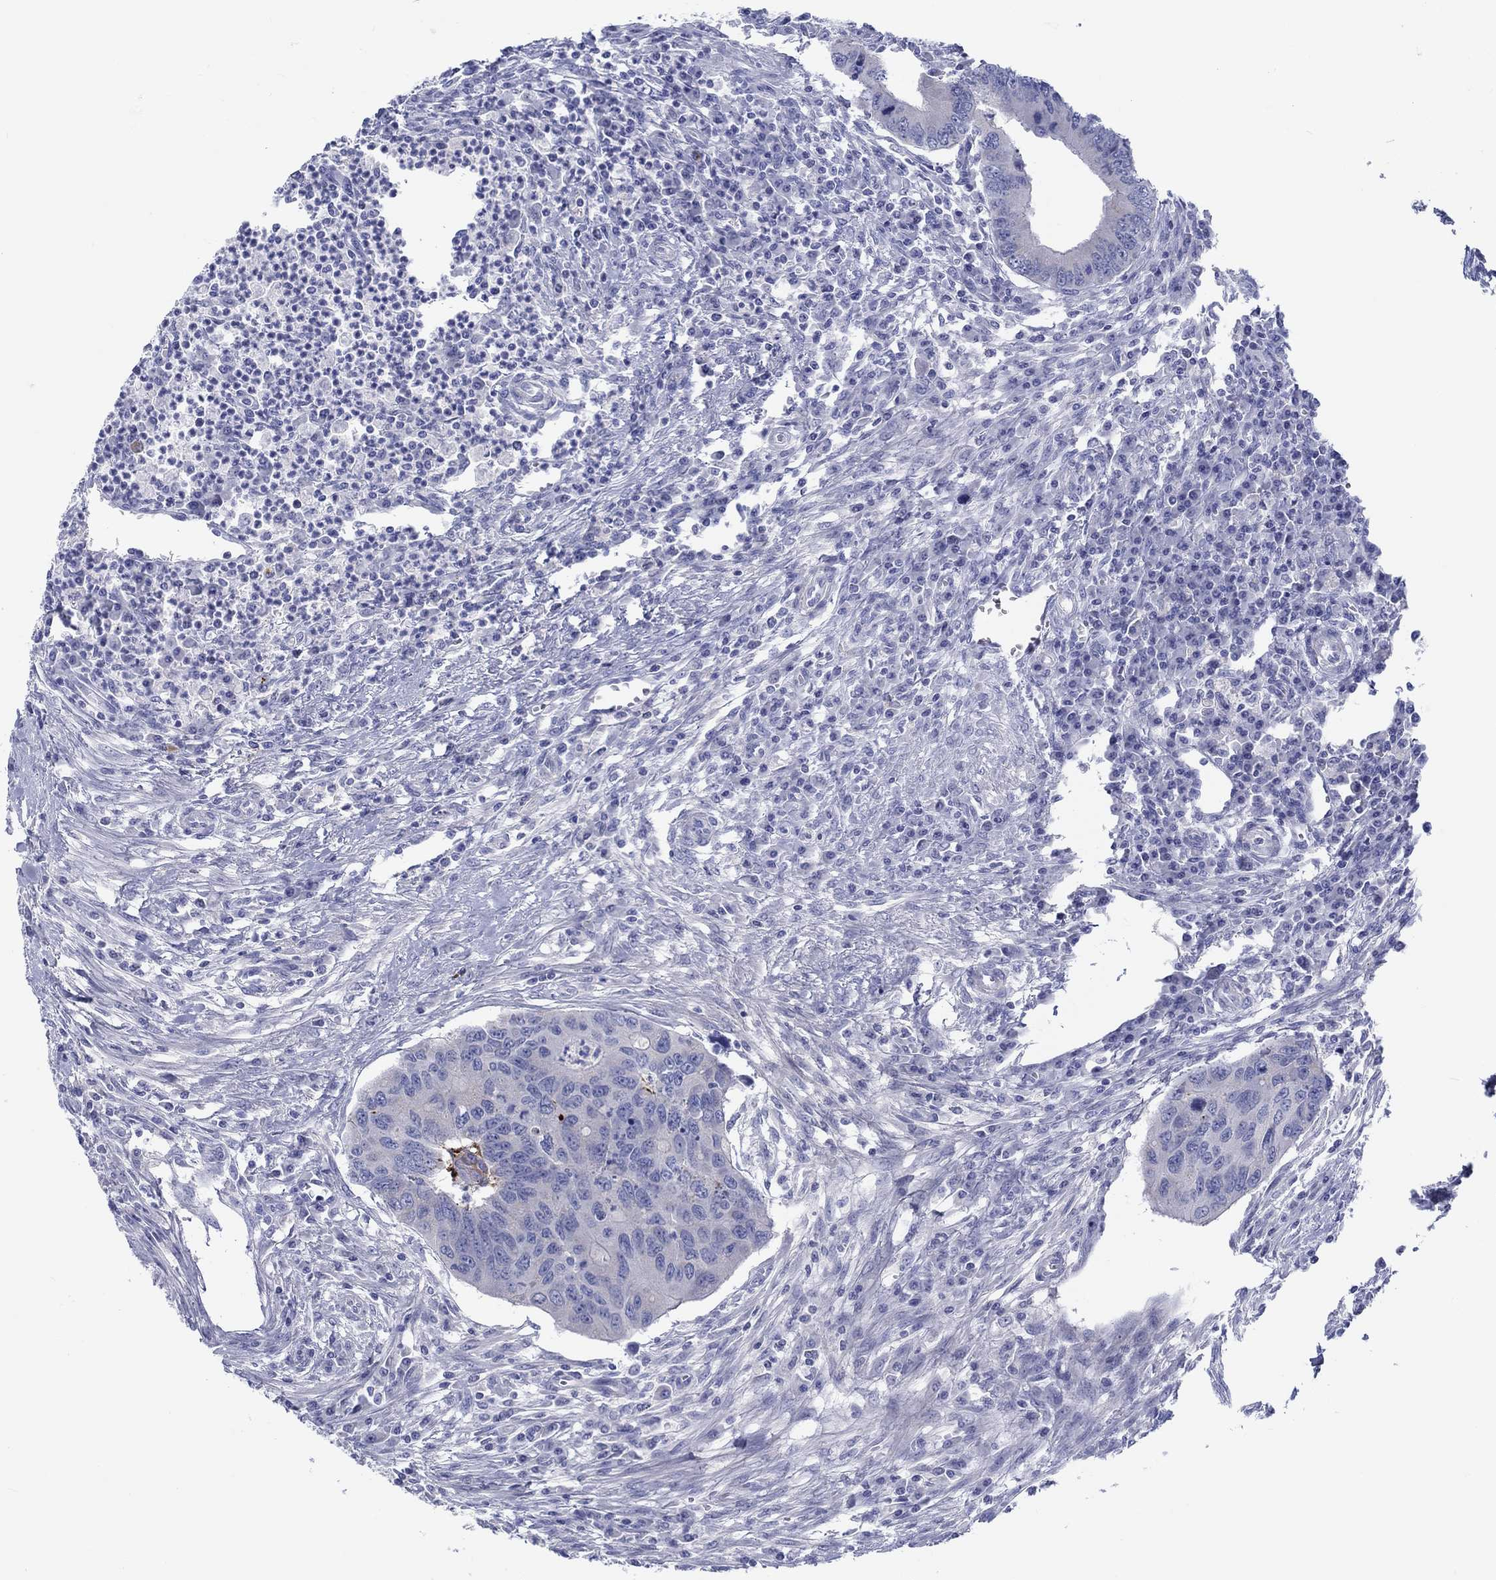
{"staining": {"intensity": "negative", "quantity": "none", "location": "none"}, "tissue": "colorectal cancer", "cell_type": "Tumor cells", "image_type": "cancer", "snomed": [{"axis": "morphology", "description": "Adenocarcinoma, NOS"}, {"axis": "topography", "description": "Colon"}], "caption": "Colorectal cancer stained for a protein using immunohistochemistry reveals no staining tumor cells.", "gene": "HAPLN4", "patient": {"sex": "male", "age": 53}}